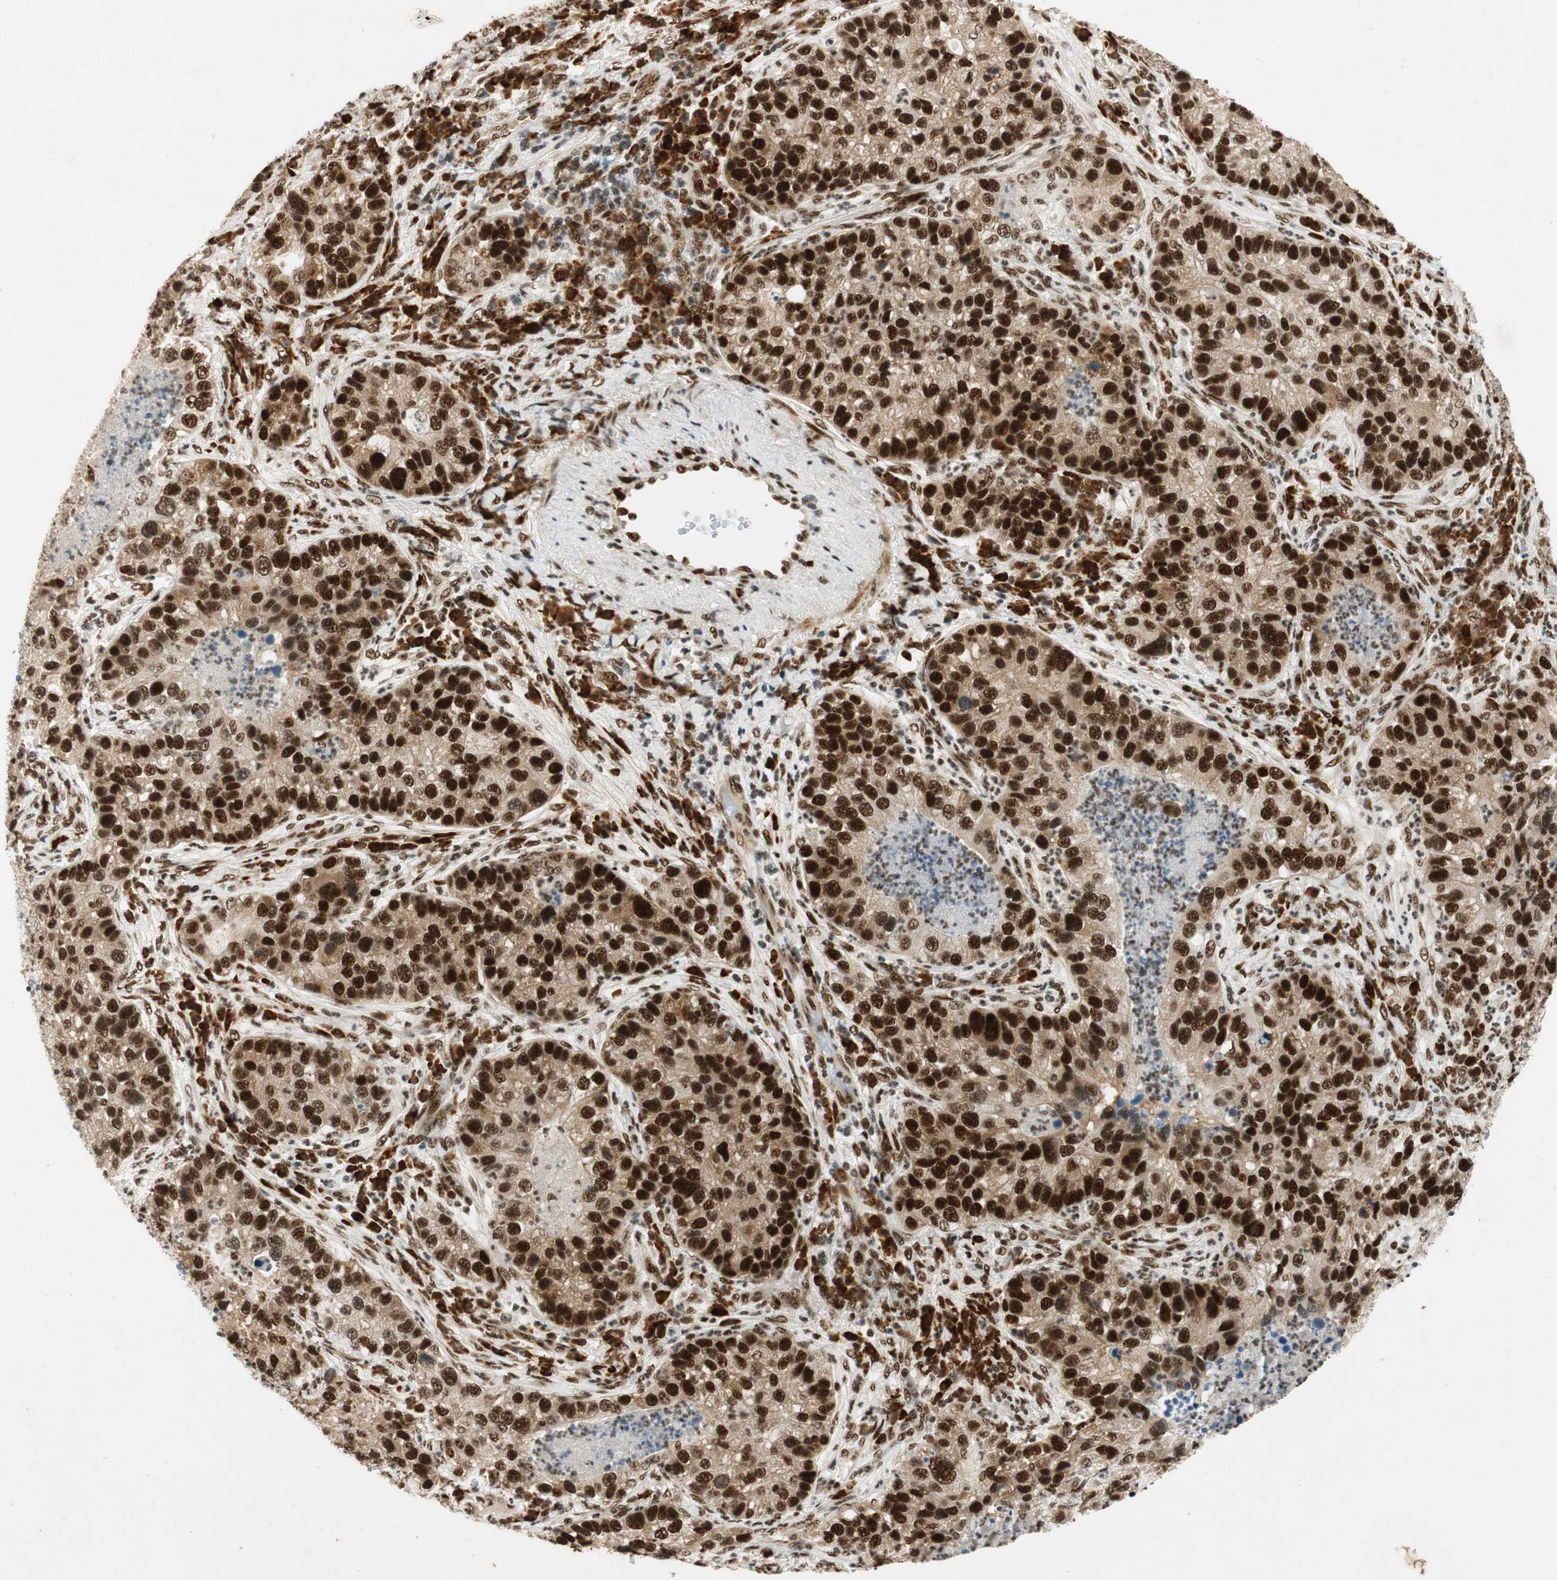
{"staining": {"intensity": "strong", "quantity": ">75%", "location": "nuclear"}, "tissue": "lung cancer", "cell_type": "Tumor cells", "image_type": "cancer", "snomed": [{"axis": "morphology", "description": "Normal tissue, NOS"}, {"axis": "morphology", "description": "Adenocarcinoma, NOS"}, {"axis": "topography", "description": "Bronchus"}, {"axis": "topography", "description": "Lung"}], "caption": "A micrograph showing strong nuclear staining in about >75% of tumor cells in lung adenocarcinoma, as visualized by brown immunohistochemical staining.", "gene": "NCBP3", "patient": {"sex": "male", "age": 54}}